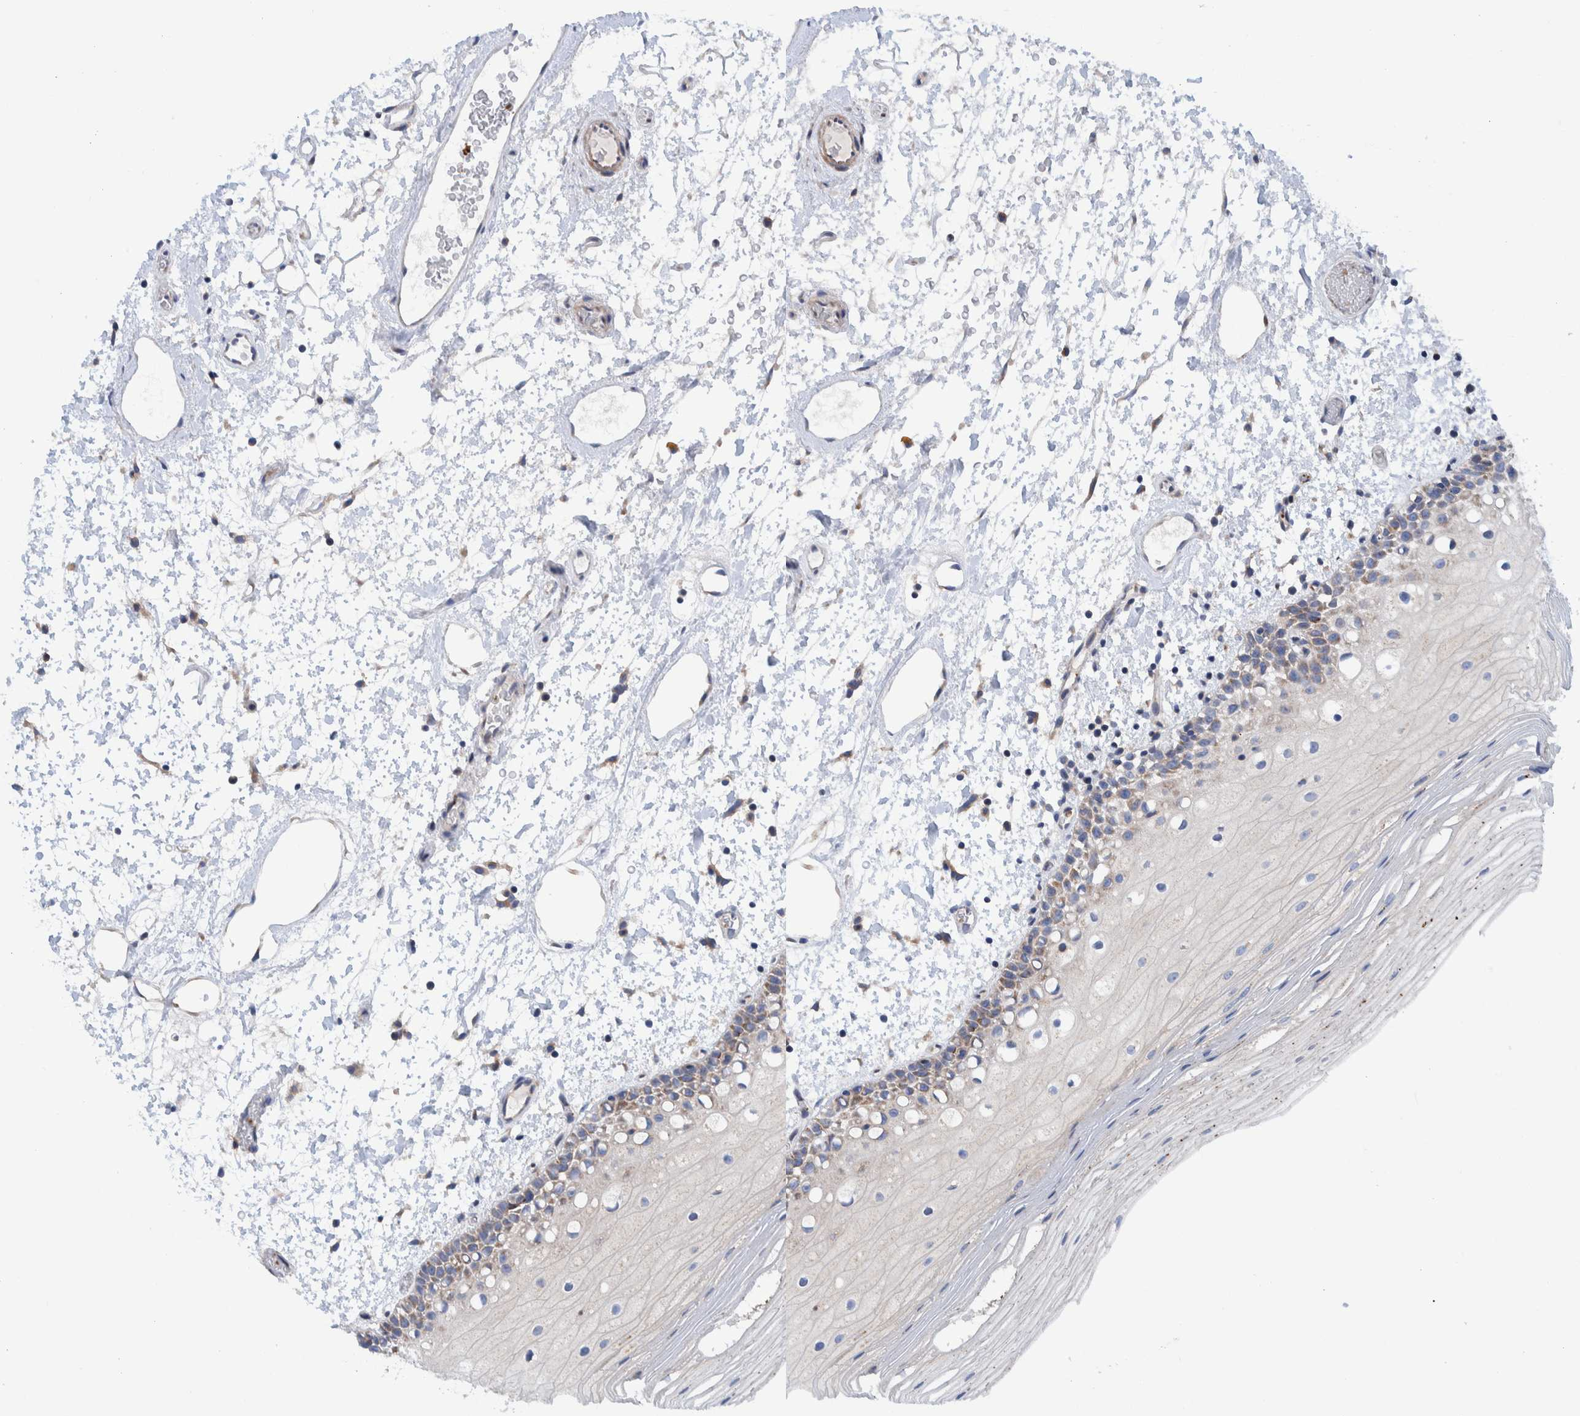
{"staining": {"intensity": "moderate", "quantity": "<25%", "location": "cytoplasmic/membranous"}, "tissue": "oral mucosa", "cell_type": "Squamous epithelial cells", "image_type": "normal", "snomed": [{"axis": "morphology", "description": "Normal tissue, NOS"}, {"axis": "topography", "description": "Oral tissue"}], "caption": "DAB (3,3'-diaminobenzidine) immunohistochemical staining of benign oral mucosa demonstrates moderate cytoplasmic/membranous protein staining in approximately <25% of squamous epithelial cells. (DAB (3,3'-diaminobenzidine) = brown stain, brightfield microscopy at high magnification).", "gene": "TRIM58", "patient": {"sex": "male", "age": 52}}